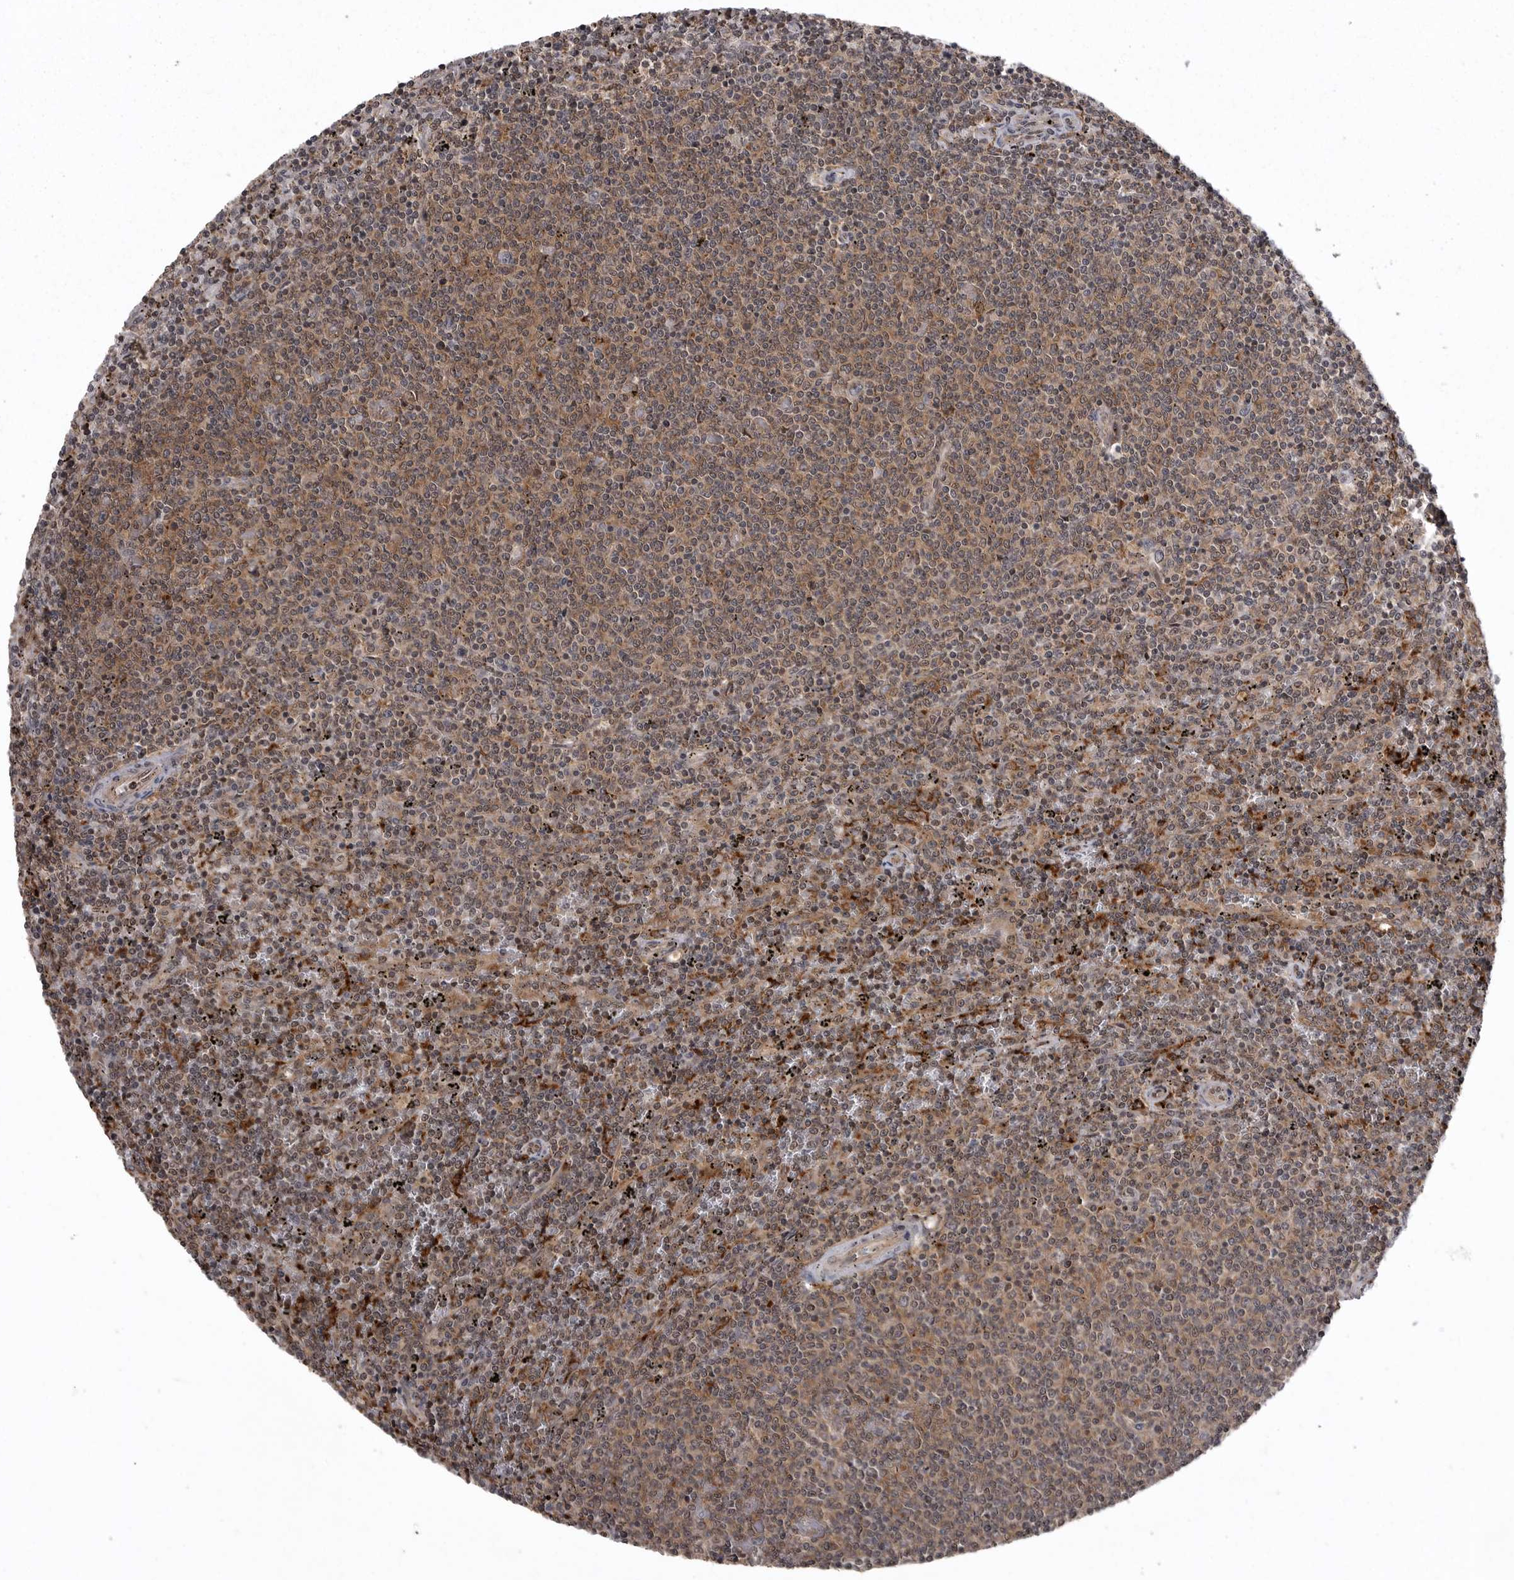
{"staining": {"intensity": "weak", "quantity": ">75%", "location": "nuclear"}, "tissue": "lymphoma", "cell_type": "Tumor cells", "image_type": "cancer", "snomed": [{"axis": "morphology", "description": "Malignant lymphoma, non-Hodgkin's type, Low grade"}, {"axis": "topography", "description": "Spleen"}], "caption": "Human lymphoma stained with a protein marker exhibits weak staining in tumor cells.", "gene": "AOAH", "patient": {"sex": "female", "age": 50}}